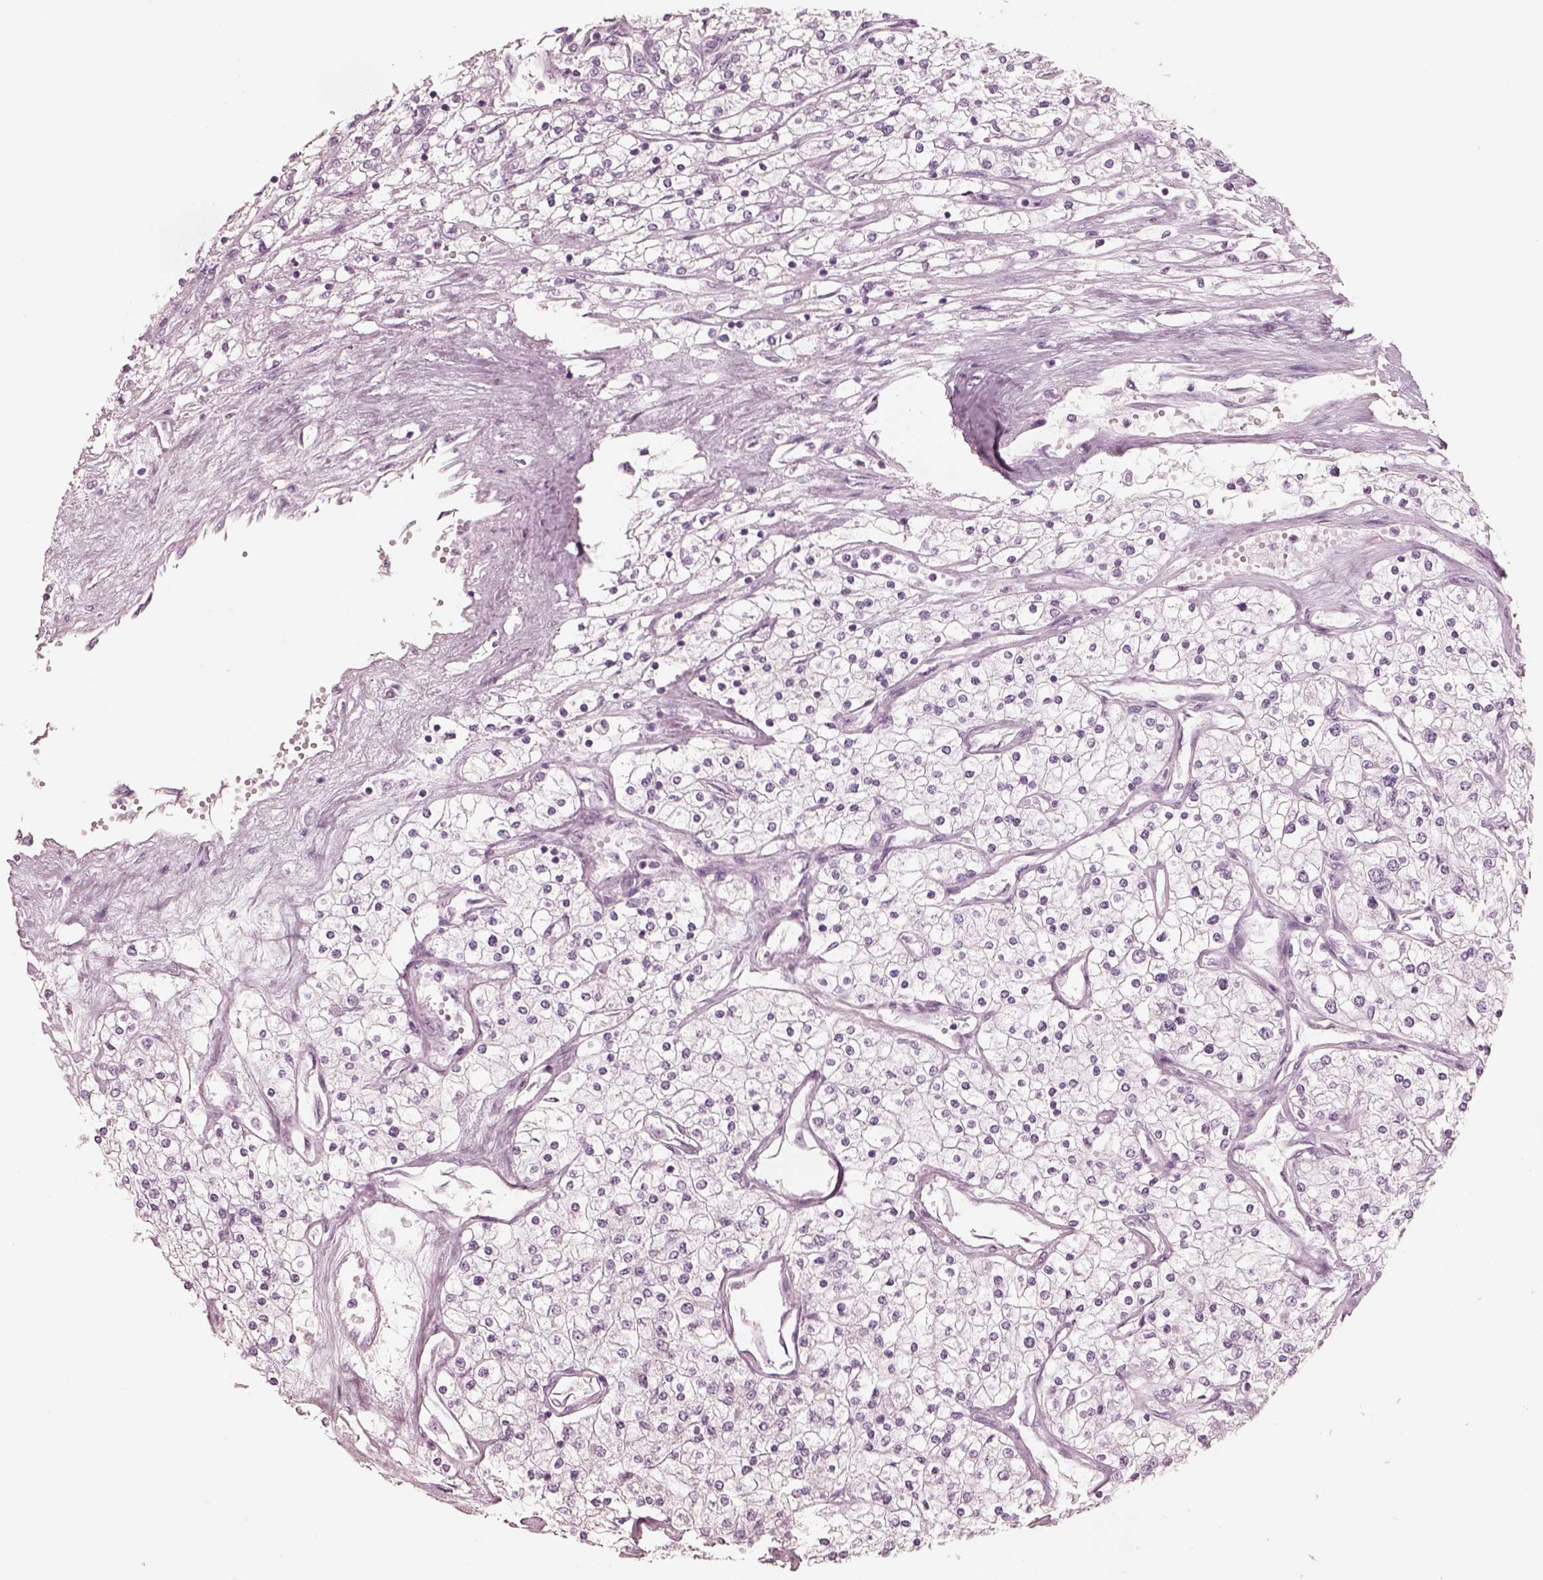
{"staining": {"intensity": "negative", "quantity": "none", "location": "none"}, "tissue": "renal cancer", "cell_type": "Tumor cells", "image_type": "cancer", "snomed": [{"axis": "morphology", "description": "Adenocarcinoma, NOS"}, {"axis": "topography", "description": "Kidney"}], "caption": "Immunohistochemistry (IHC) micrograph of human renal cancer stained for a protein (brown), which reveals no positivity in tumor cells.", "gene": "PON3", "patient": {"sex": "male", "age": 80}}